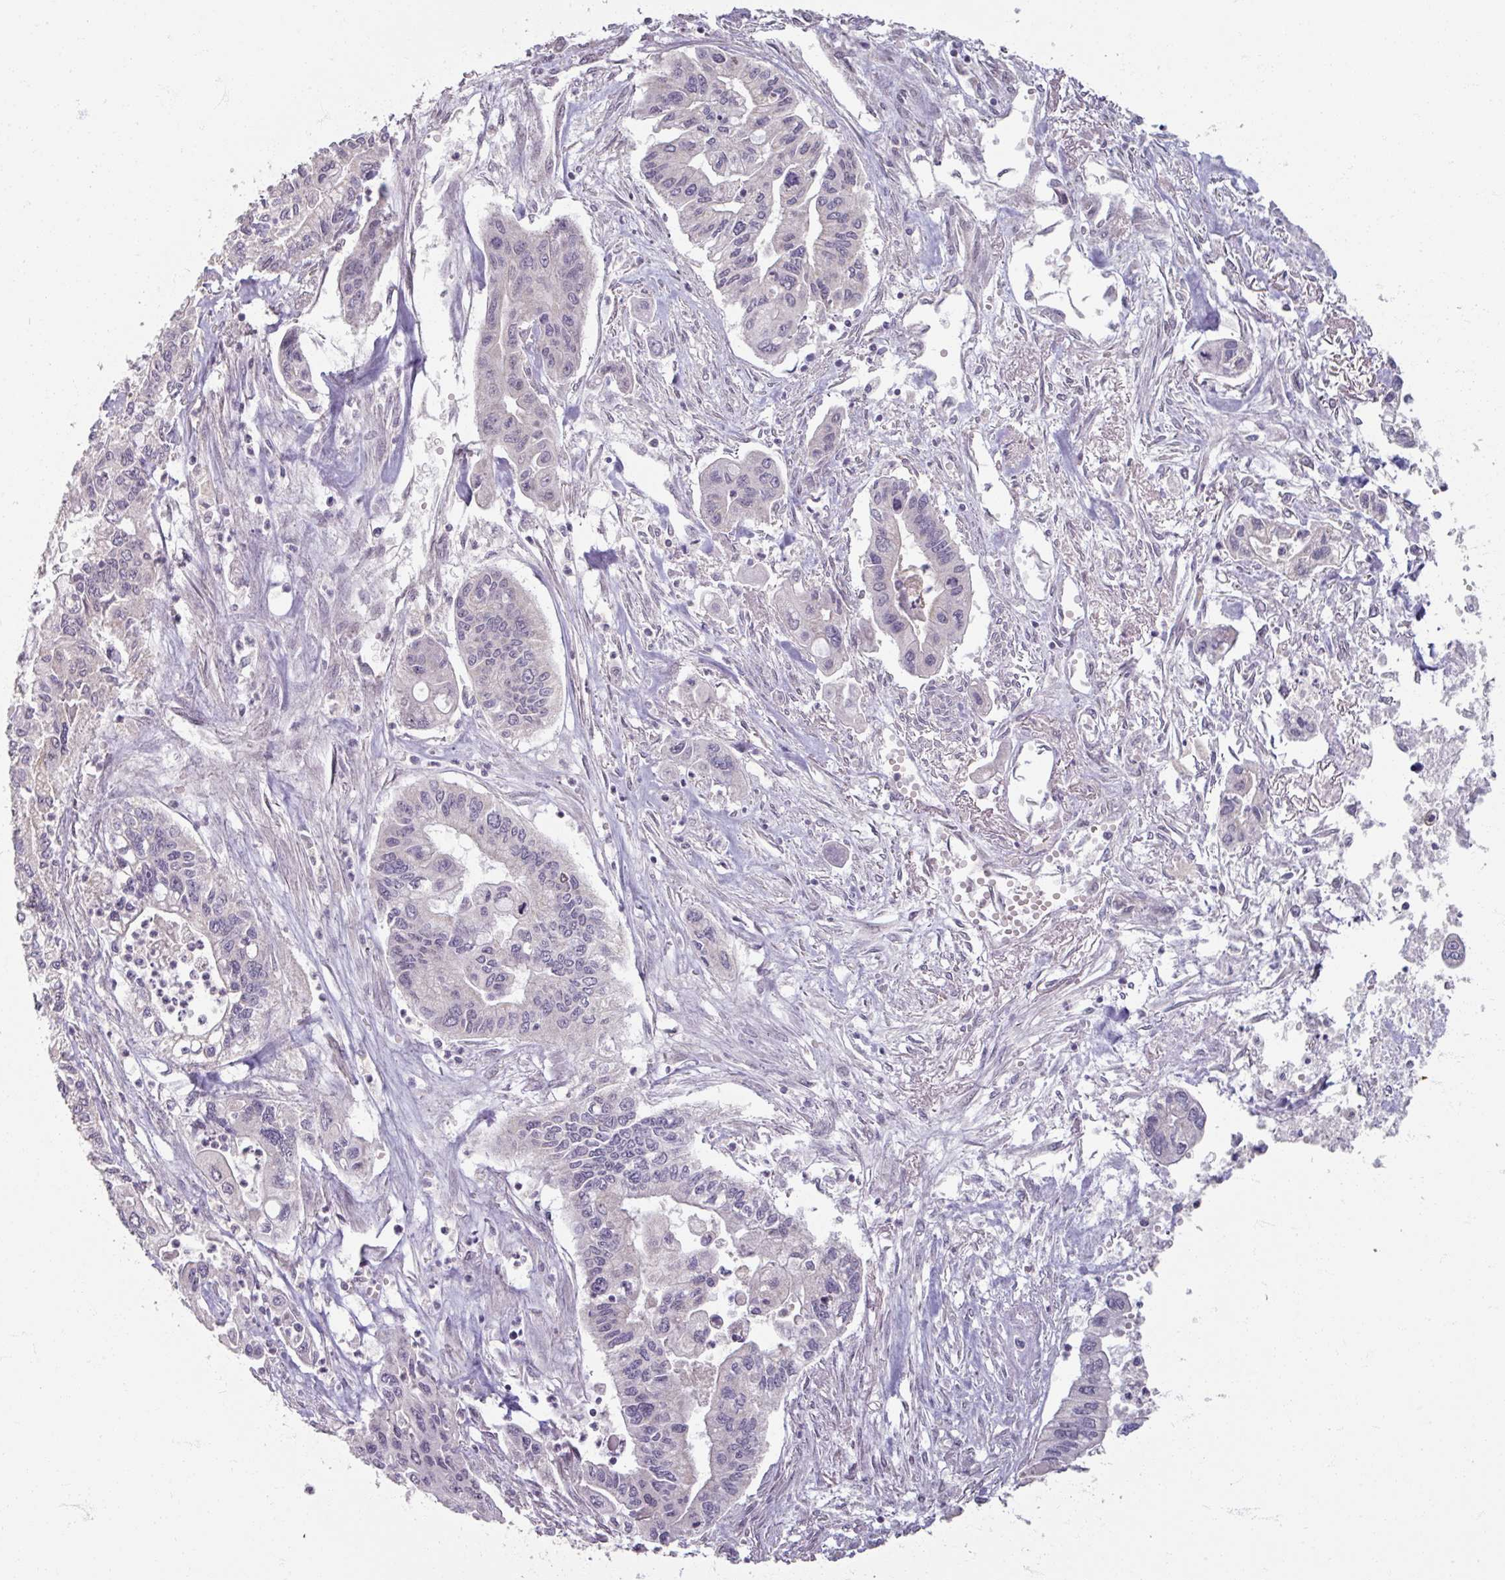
{"staining": {"intensity": "negative", "quantity": "none", "location": "none"}, "tissue": "pancreatic cancer", "cell_type": "Tumor cells", "image_type": "cancer", "snomed": [{"axis": "morphology", "description": "Adenocarcinoma, NOS"}, {"axis": "topography", "description": "Pancreas"}], "caption": "This micrograph is of pancreatic adenocarcinoma stained with immunohistochemistry (IHC) to label a protein in brown with the nuclei are counter-stained blue. There is no staining in tumor cells. The staining was performed using DAB to visualize the protein expression in brown, while the nuclei were stained in blue with hematoxylin (Magnification: 20x).", "gene": "SOX11", "patient": {"sex": "male", "age": 62}}